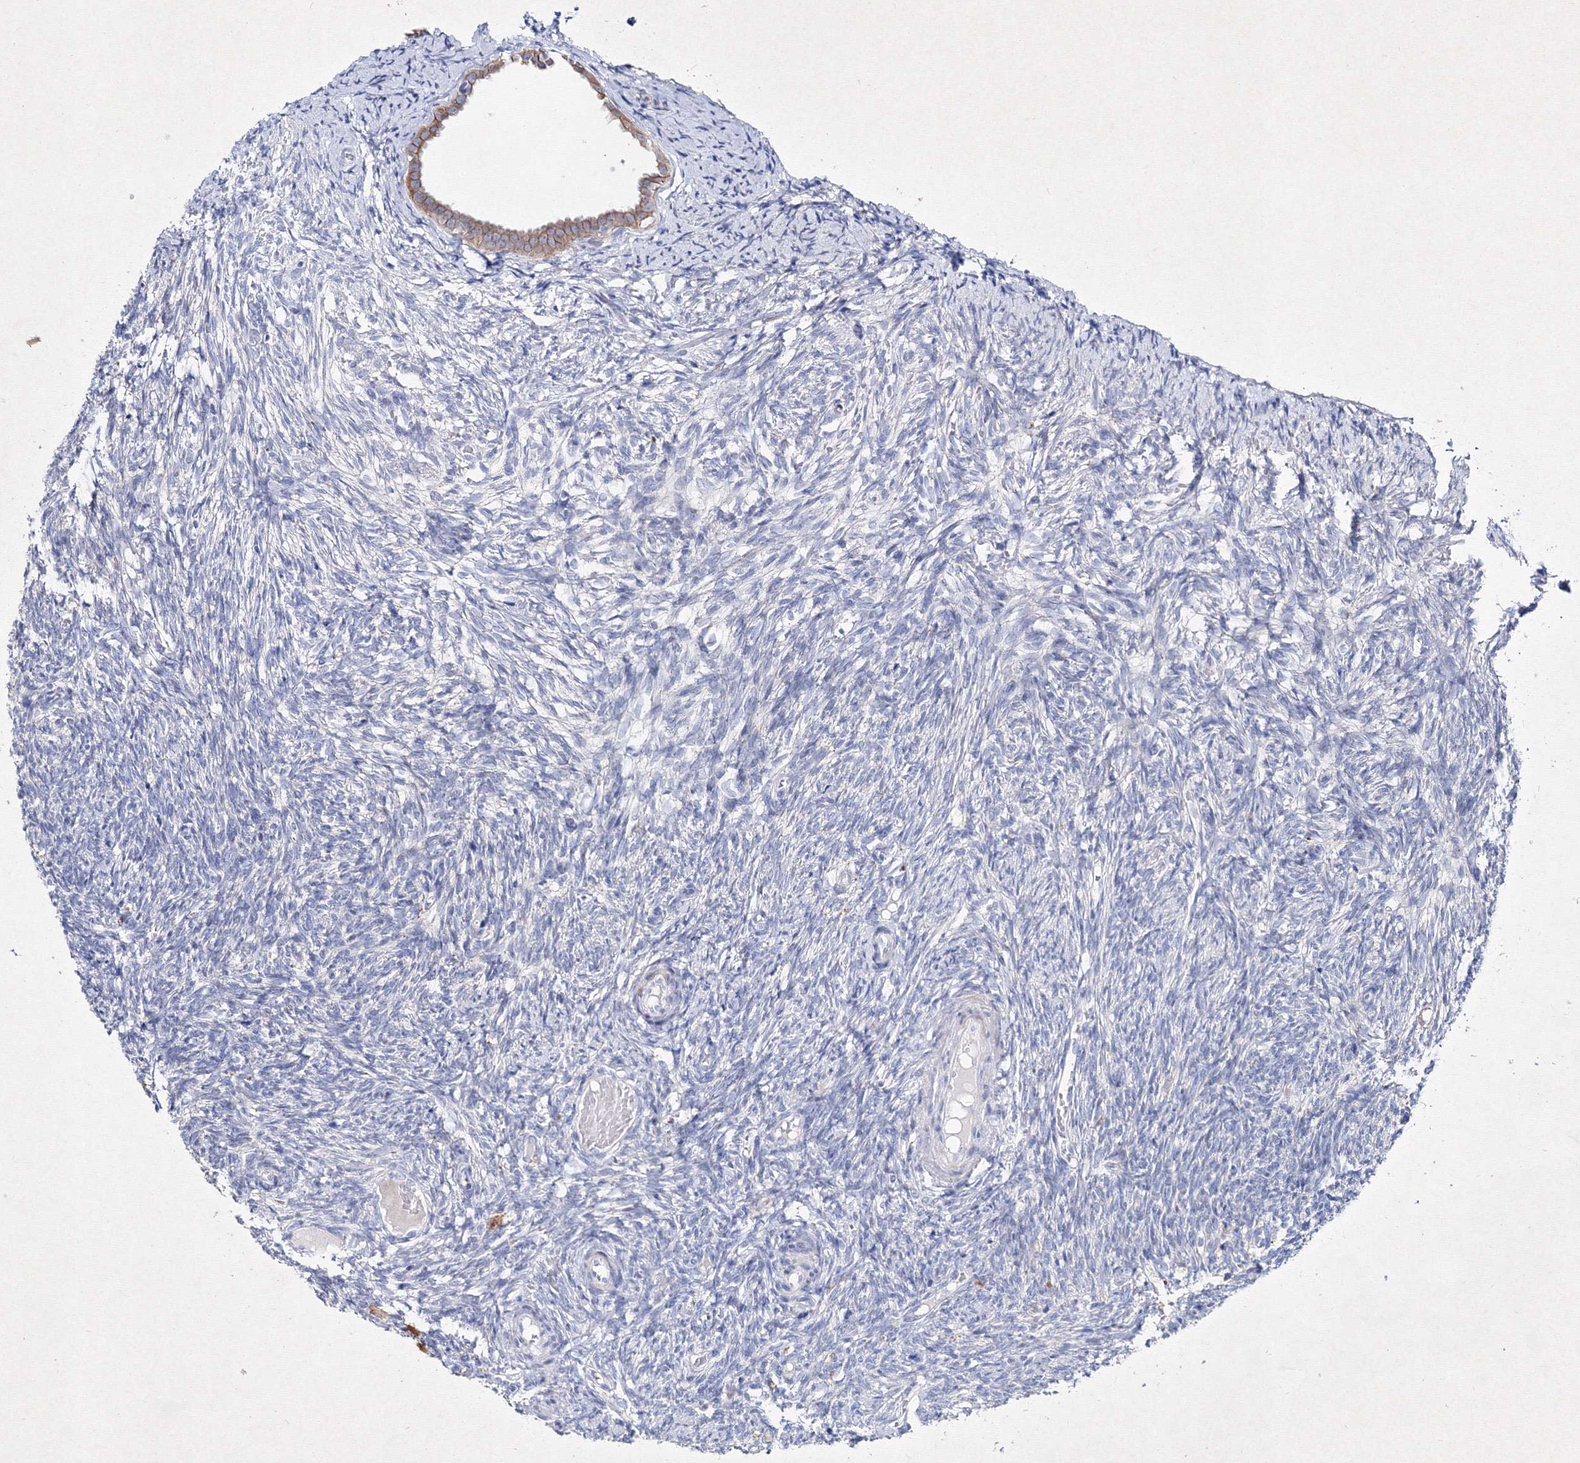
{"staining": {"intensity": "negative", "quantity": "none", "location": "none"}, "tissue": "ovary", "cell_type": "Ovarian stroma cells", "image_type": "normal", "snomed": [{"axis": "morphology", "description": "Normal tissue, NOS"}, {"axis": "topography", "description": "Ovary"}], "caption": "Immunohistochemistry of normal ovary shows no expression in ovarian stroma cells. The staining is performed using DAB brown chromogen with nuclei counter-stained in using hematoxylin.", "gene": "SMIM29", "patient": {"sex": "female", "age": 41}}